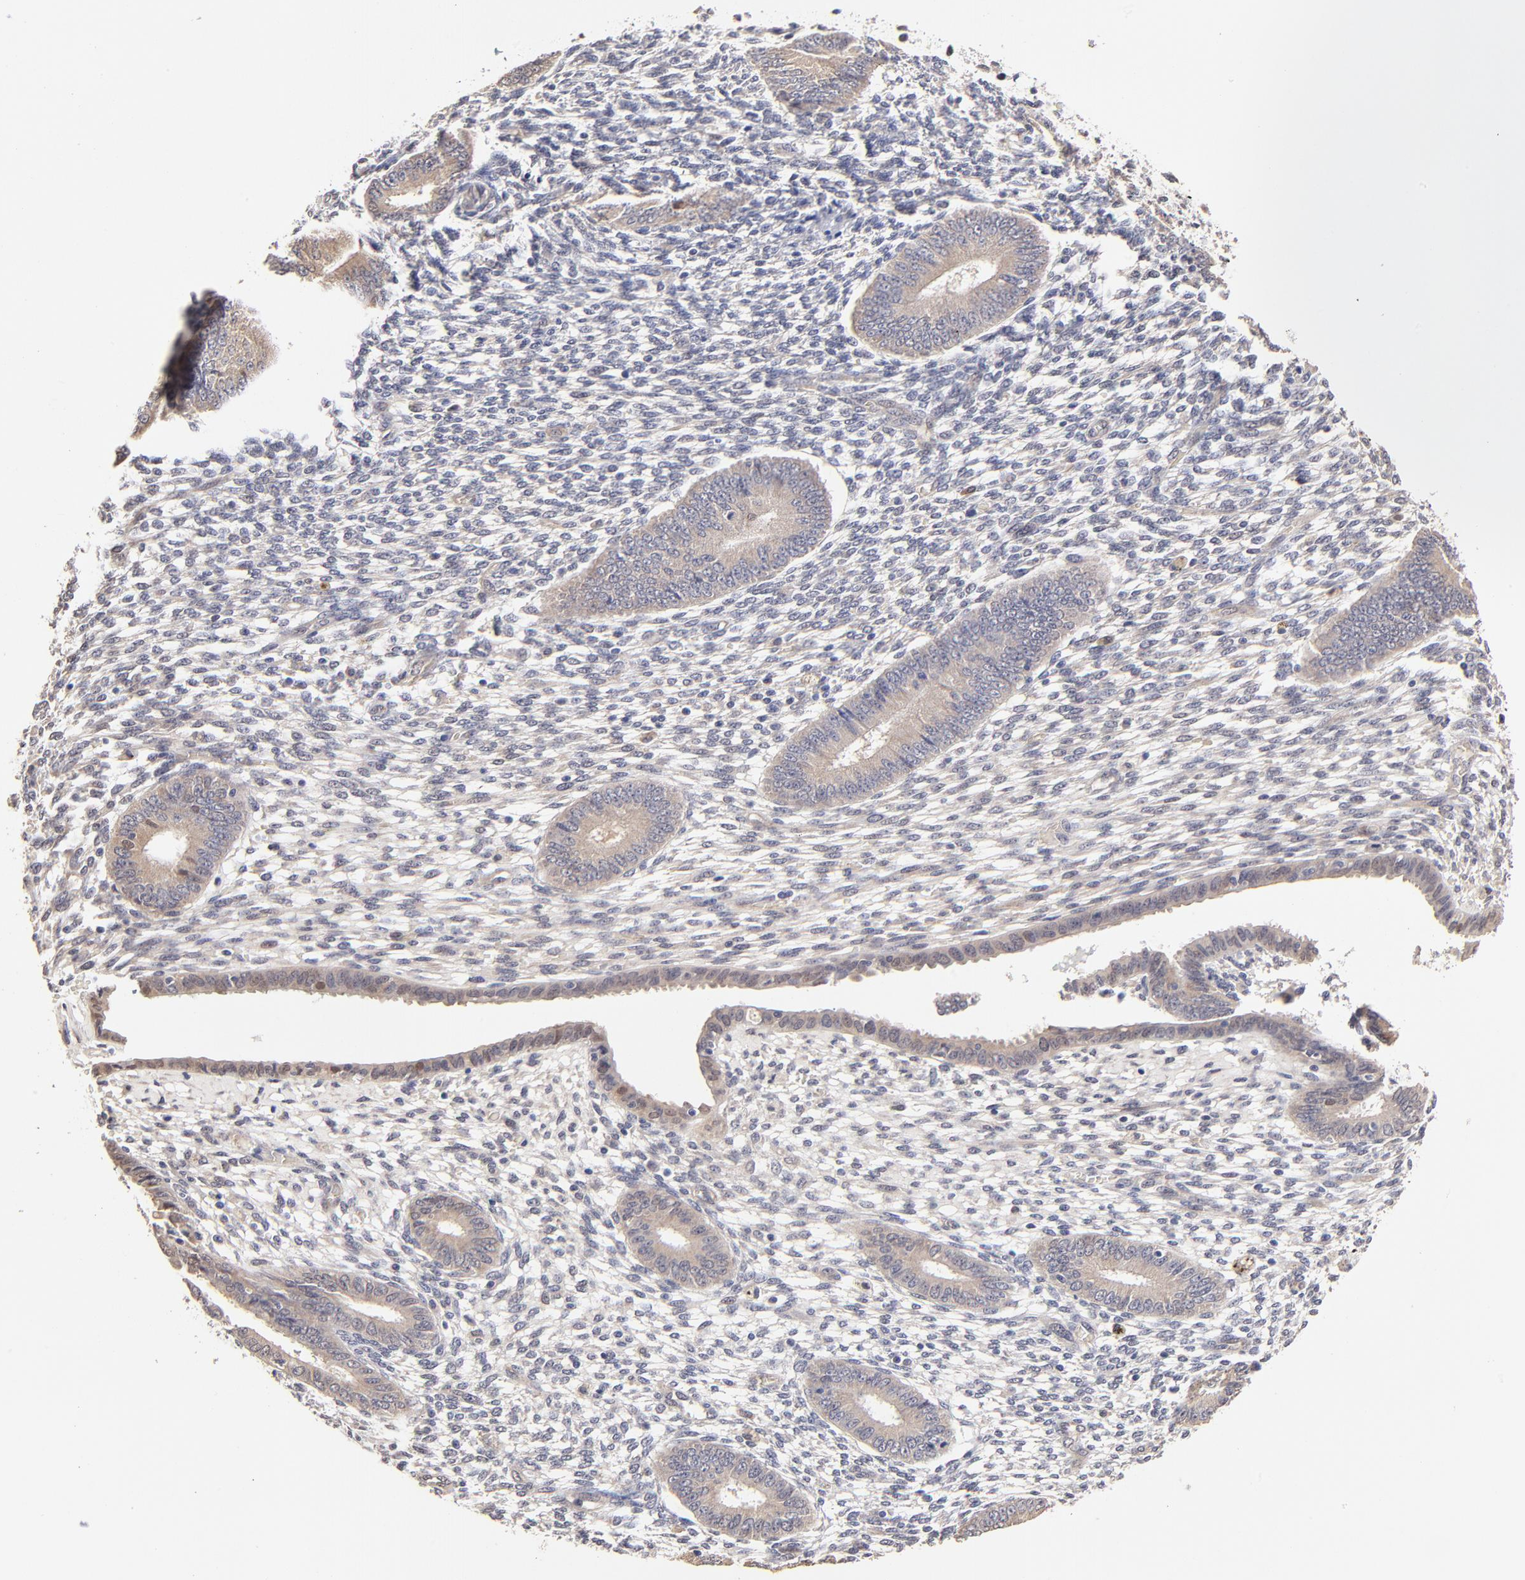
{"staining": {"intensity": "negative", "quantity": "none", "location": "none"}, "tissue": "endometrium", "cell_type": "Cells in endometrial stroma", "image_type": "normal", "snomed": [{"axis": "morphology", "description": "Normal tissue, NOS"}, {"axis": "topography", "description": "Endometrium"}], "caption": "This photomicrograph is of normal endometrium stained with immunohistochemistry to label a protein in brown with the nuclei are counter-stained blue. There is no expression in cells in endometrial stroma. The staining was performed using DAB (3,3'-diaminobenzidine) to visualize the protein expression in brown, while the nuclei were stained in blue with hematoxylin (Magnification: 20x).", "gene": "ZNF10", "patient": {"sex": "female", "age": 42}}